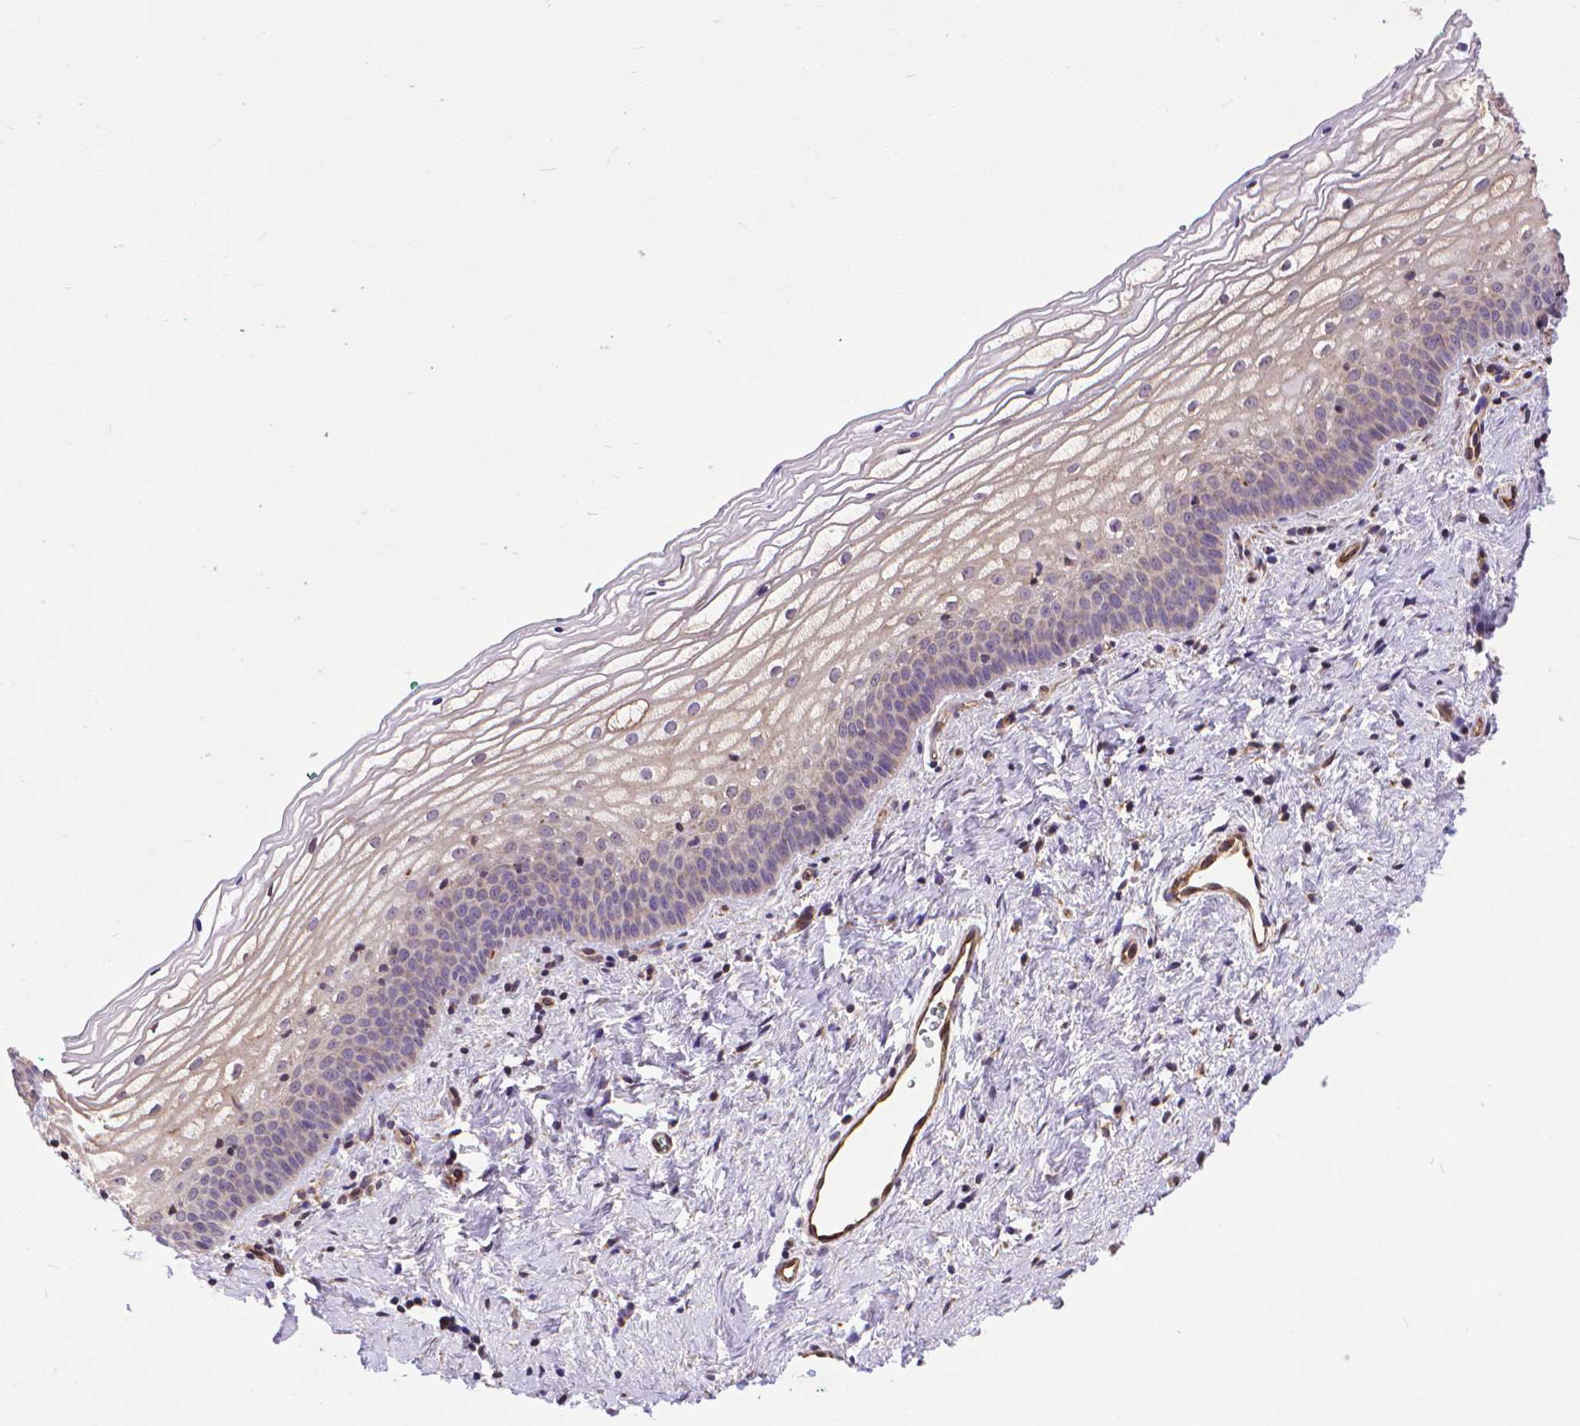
{"staining": {"intensity": "weak", "quantity": "25%-75%", "location": "cytoplasmic/membranous,nuclear"}, "tissue": "vagina", "cell_type": "Squamous epithelial cells", "image_type": "normal", "snomed": [{"axis": "morphology", "description": "Normal tissue, NOS"}, {"axis": "topography", "description": "Vagina"}], "caption": "This image exhibits immunohistochemistry (IHC) staining of normal vagina, with low weak cytoplasmic/membranous,nuclear staining in about 25%-75% of squamous epithelial cells.", "gene": "TMEM135", "patient": {"sex": "female", "age": 44}}